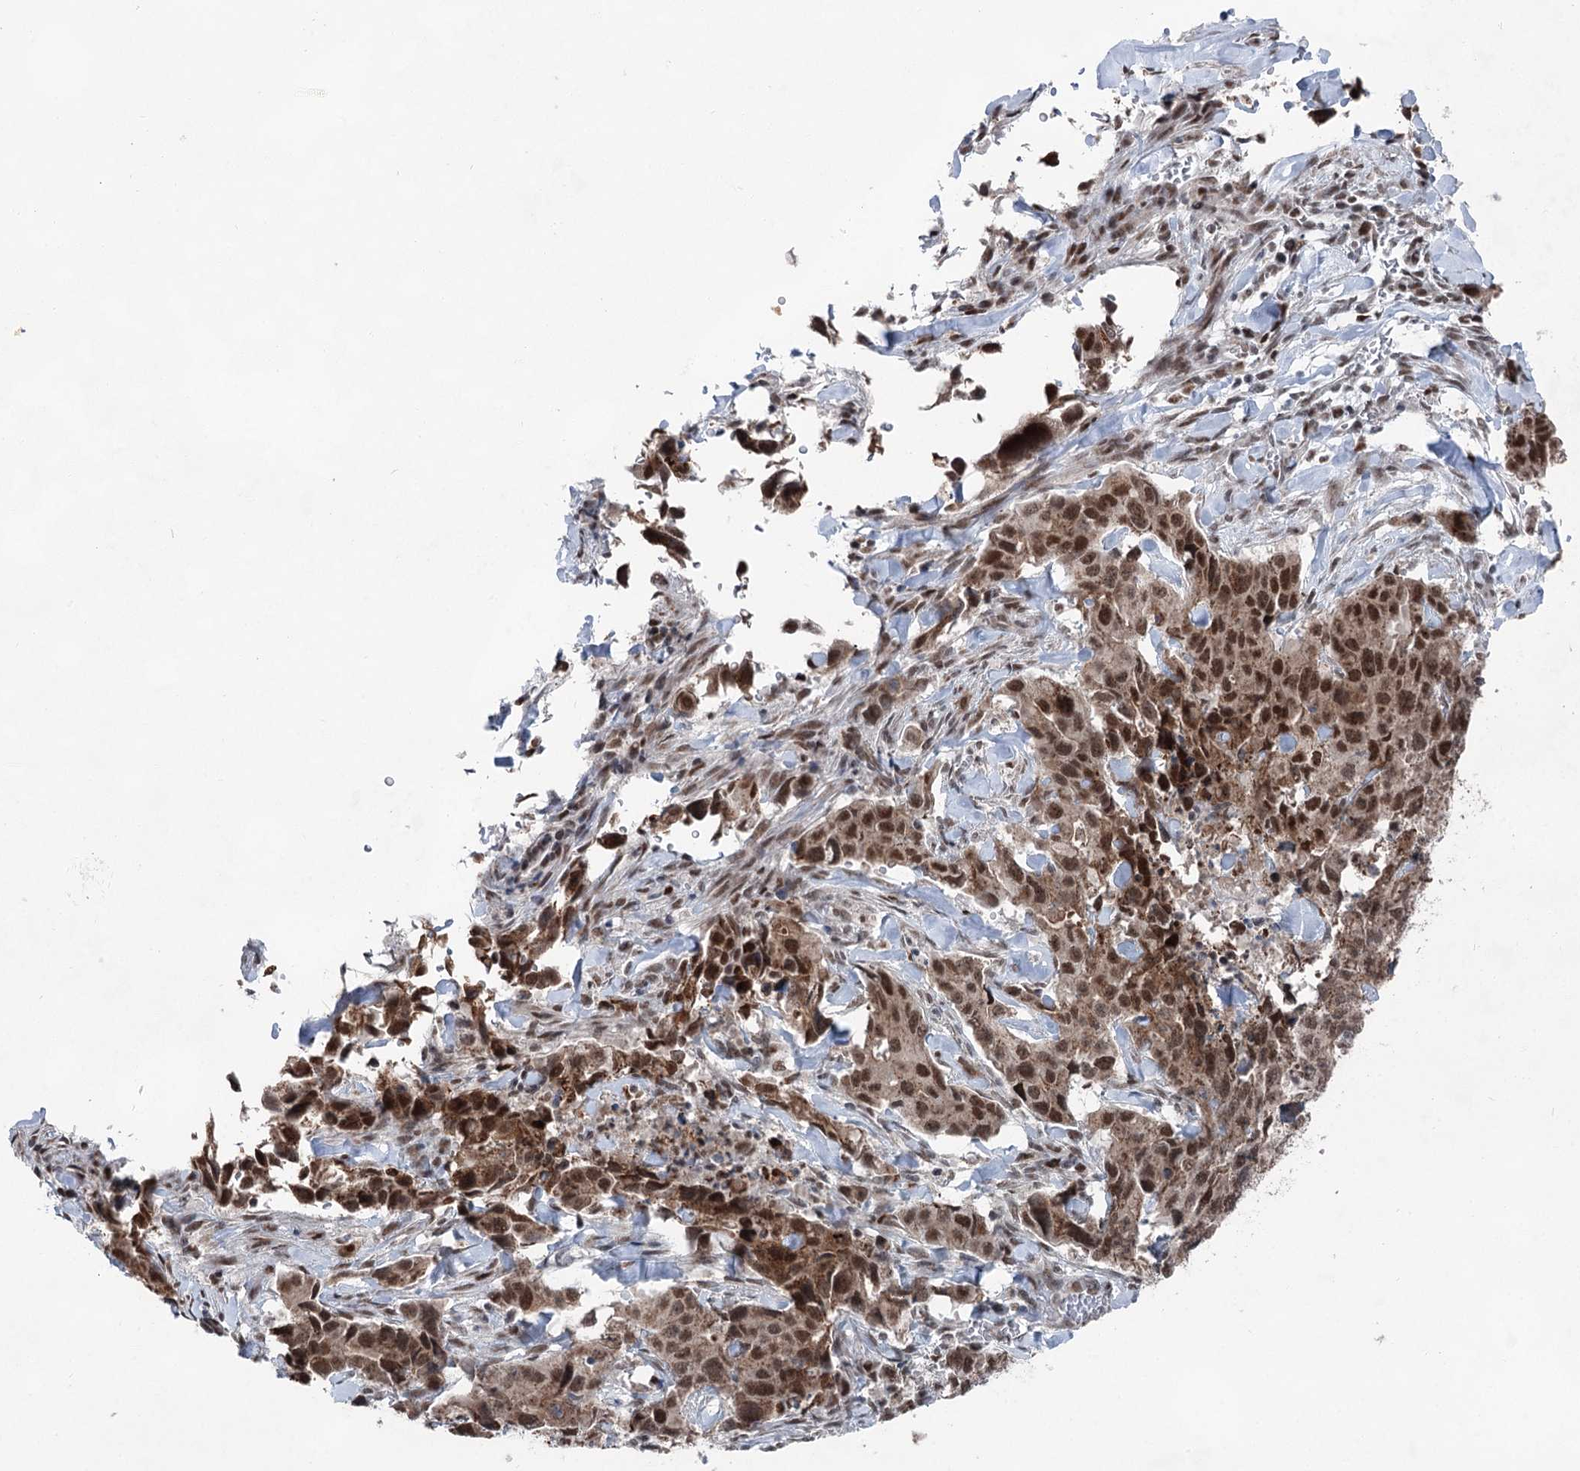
{"staining": {"intensity": "strong", "quantity": ">75%", "location": "cytoplasmic/membranous,nuclear"}, "tissue": "lung cancer", "cell_type": "Tumor cells", "image_type": "cancer", "snomed": [{"axis": "morphology", "description": "Adenocarcinoma, NOS"}, {"axis": "topography", "description": "Lung"}], "caption": "A high-resolution micrograph shows immunohistochemistry staining of adenocarcinoma (lung), which reveals strong cytoplasmic/membranous and nuclear expression in approximately >75% of tumor cells.", "gene": "ZCCHC8", "patient": {"sex": "female", "age": 51}}